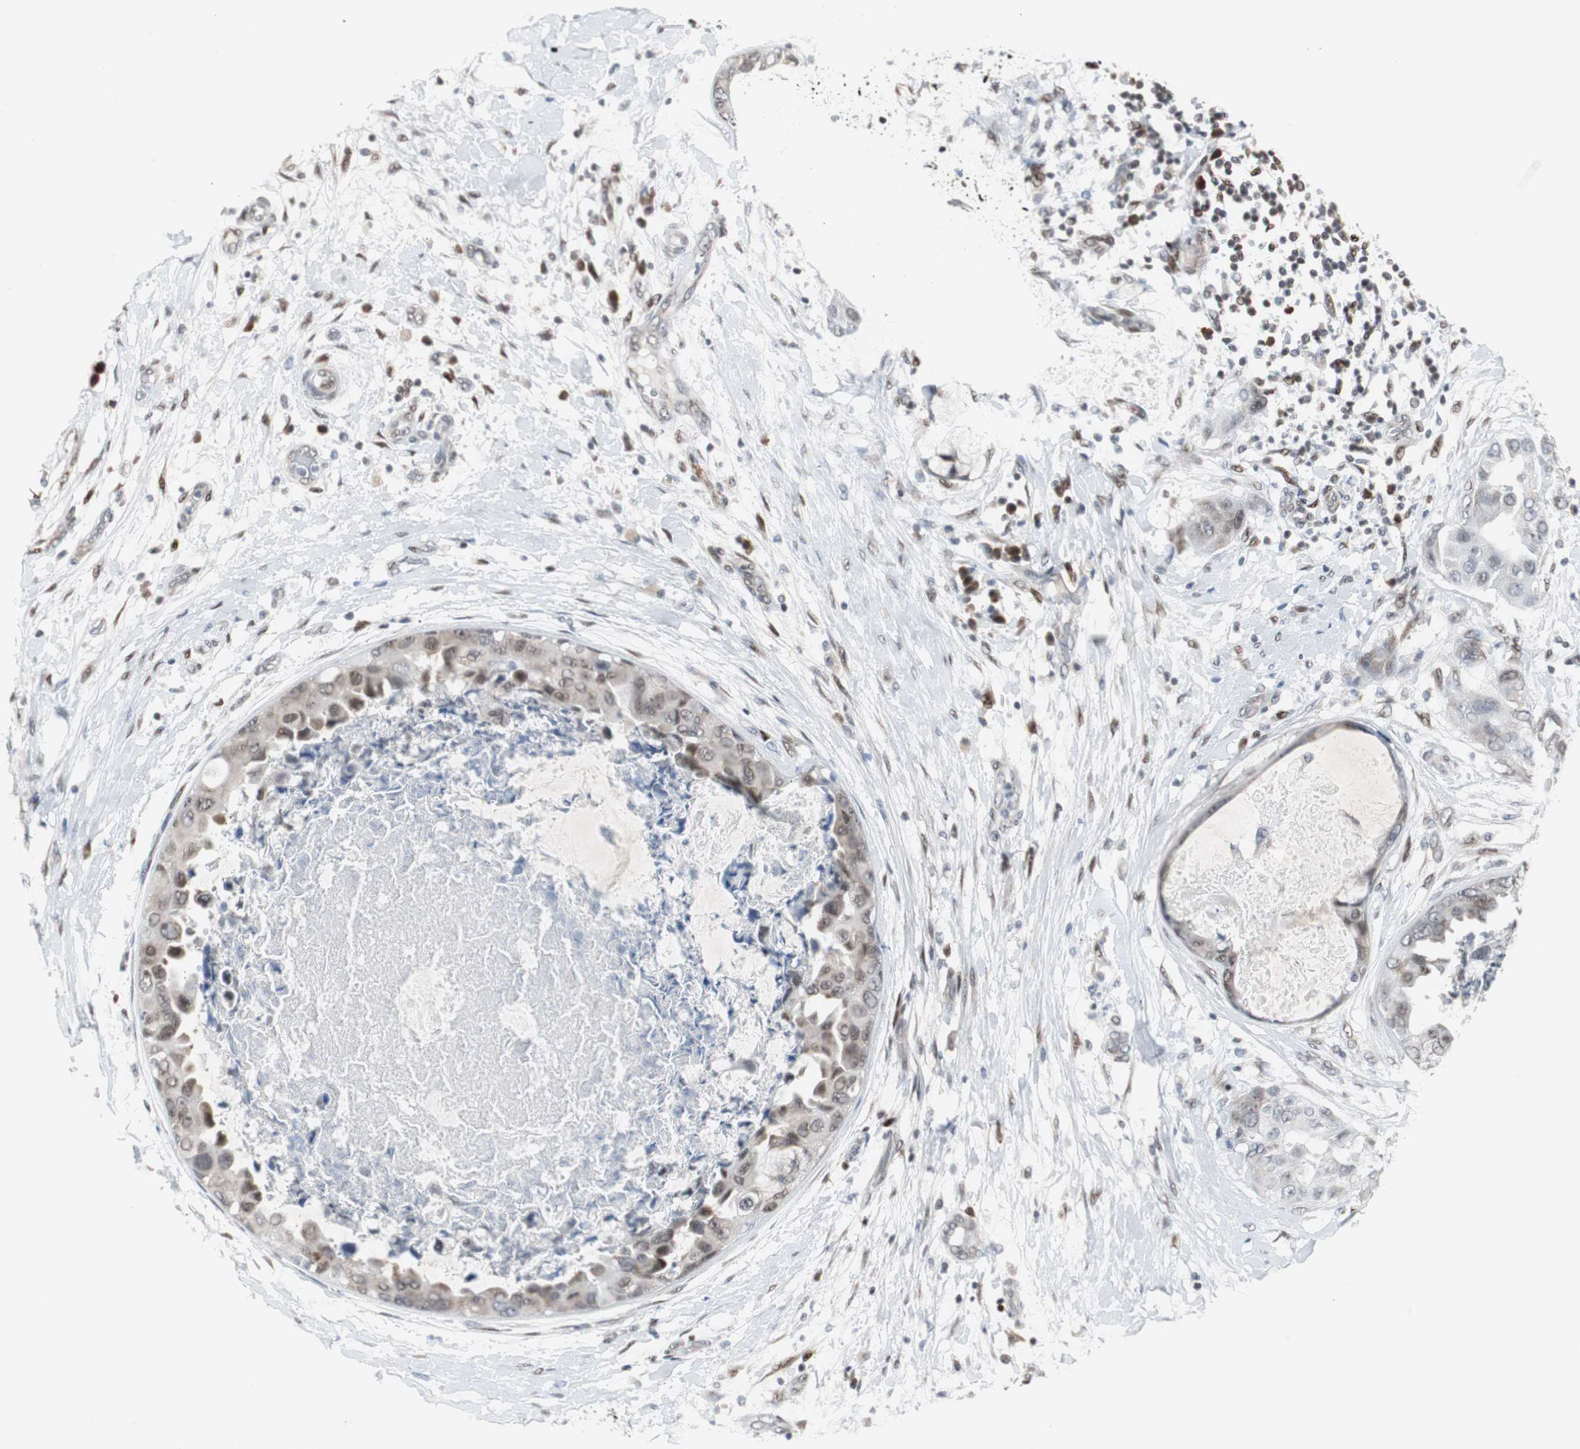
{"staining": {"intensity": "weak", "quantity": "25%-75%", "location": "nuclear"}, "tissue": "breast cancer", "cell_type": "Tumor cells", "image_type": "cancer", "snomed": [{"axis": "morphology", "description": "Duct carcinoma"}, {"axis": "topography", "description": "Breast"}], "caption": "Immunohistochemistry (IHC) staining of breast cancer (infiltrating ductal carcinoma), which displays low levels of weak nuclear positivity in approximately 25%-75% of tumor cells indicating weak nuclear protein positivity. The staining was performed using DAB (3,3'-diaminobenzidine) (brown) for protein detection and nuclei were counterstained in hematoxylin (blue).", "gene": "ZHX2", "patient": {"sex": "female", "age": 40}}